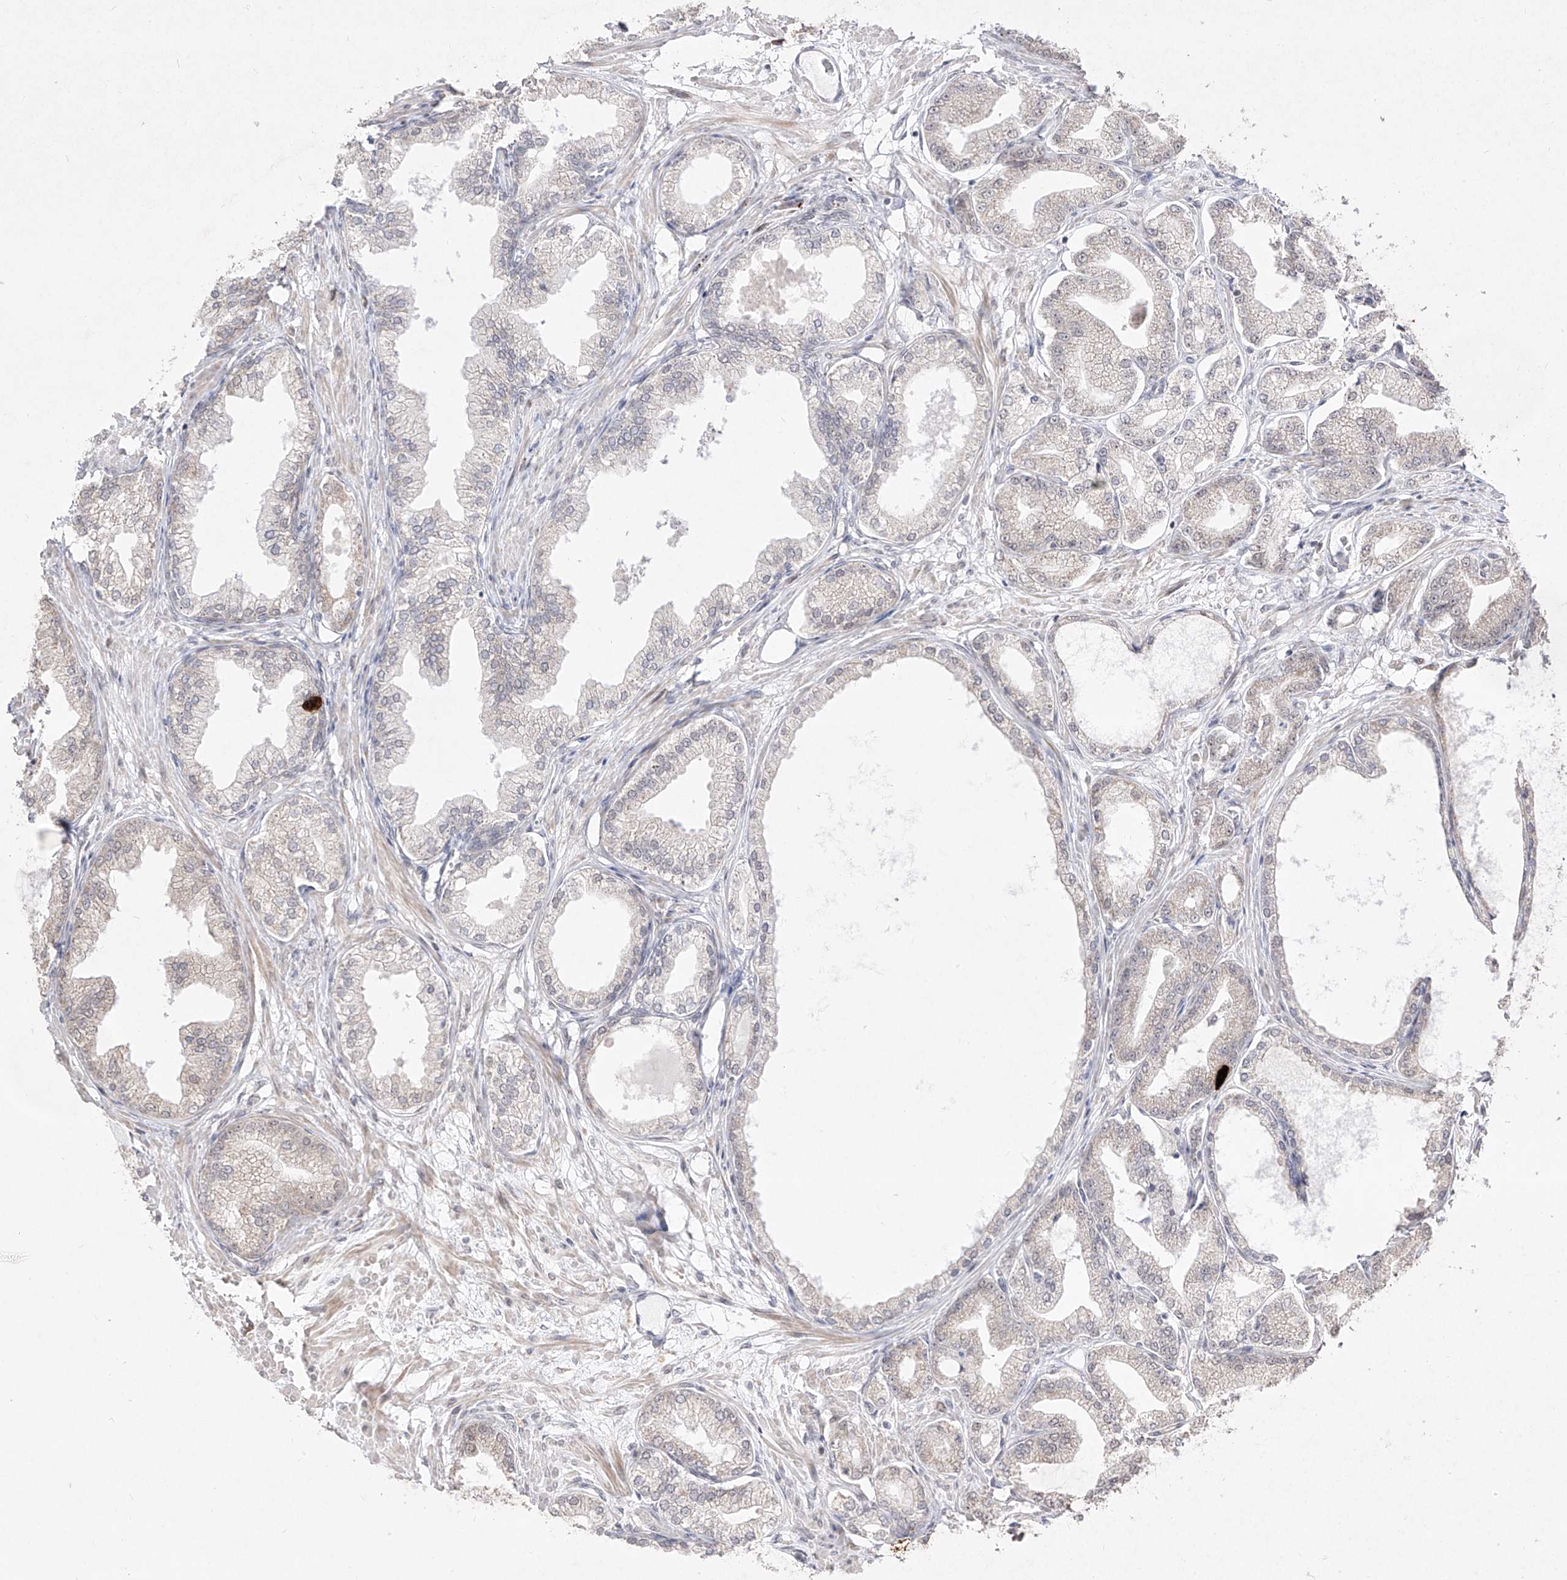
{"staining": {"intensity": "weak", "quantity": "25%-75%", "location": "cytoplasmic/membranous,nuclear"}, "tissue": "prostate cancer", "cell_type": "Tumor cells", "image_type": "cancer", "snomed": [{"axis": "morphology", "description": "Adenocarcinoma, Low grade"}, {"axis": "topography", "description": "Prostate"}], "caption": "A brown stain labels weak cytoplasmic/membranous and nuclear expression of a protein in prostate cancer (adenocarcinoma (low-grade)) tumor cells.", "gene": "SNRNP27", "patient": {"sex": "male", "age": 63}}